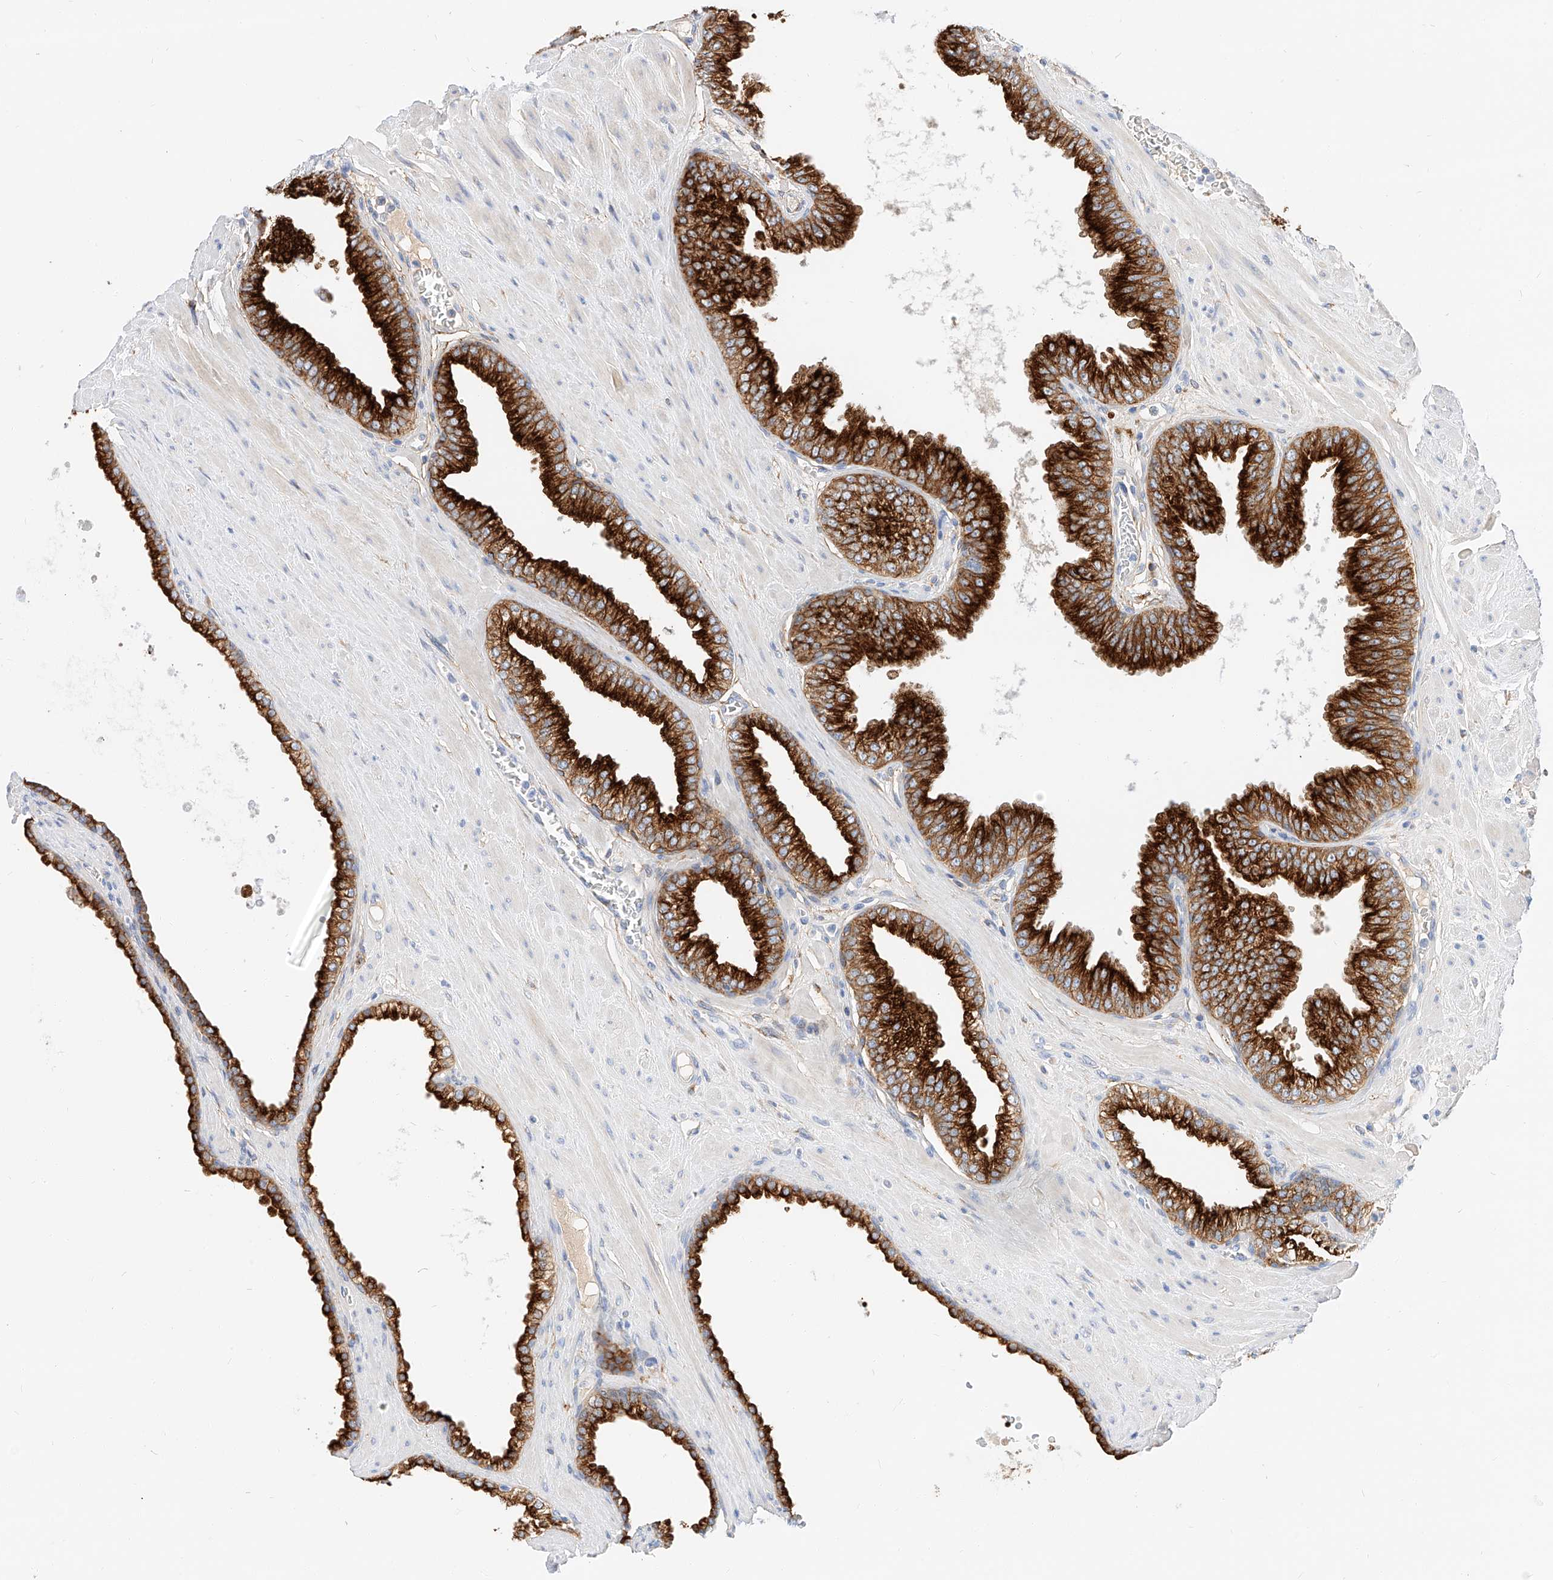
{"staining": {"intensity": "strong", "quantity": ">75%", "location": "cytoplasmic/membranous"}, "tissue": "prostate cancer", "cell_type": "Tumor cells", "image_type": "cancer", "snomed": [{"axis": "morphology", "description": "Adenocarcinoma, Low grade"}, {"axis": "topography", "description": "Prostate"}], "caption": "Human prostate cancer stained with a brown dye exhibits strong cytoplasmic/membranous positive staining in approximately >75% of tumor cells.", "gene": "MAP7", "patient": {"sex": "male", "age": 62}}